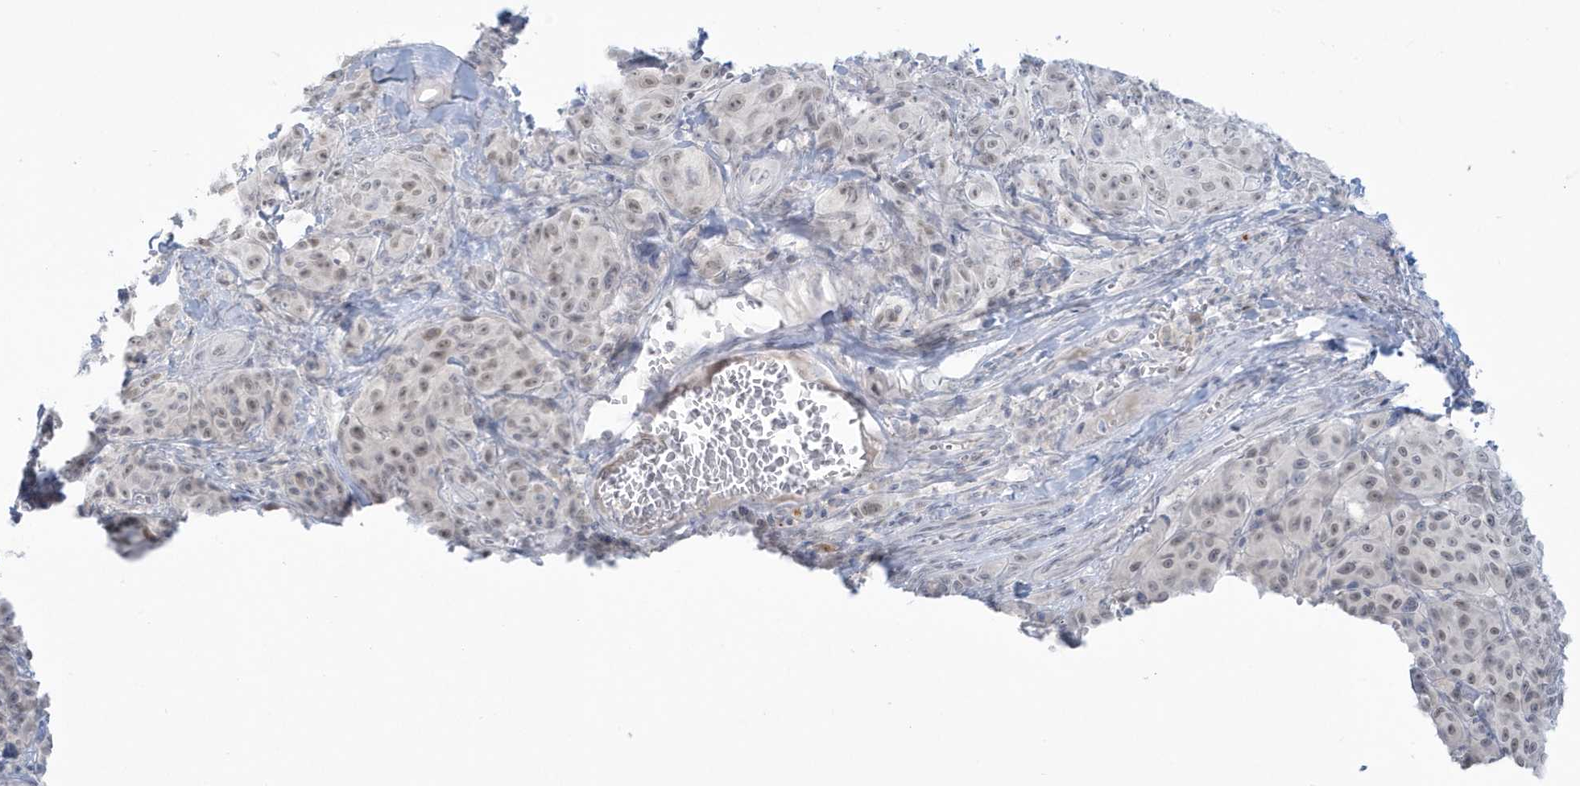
{"staining": {"intensity": "weak", "quantity": "25%-75%", "location": "nuclear"}, "tissue": "melanoma", "cell_type": "Tumor cells", "image_type": "cancer", "snomed": [{"axis": "morphology", "description": "Malignant melanoma, NOS"}, {"axis": "topography", "description": "Skin"}], "caption": "Brown immunohistochemical staining in melanoma shows weak nuclear expression in approximately 25%-75% of tumor cells.", "gene": "HERC6", "patient": {"sex": "male", "age": 73}}